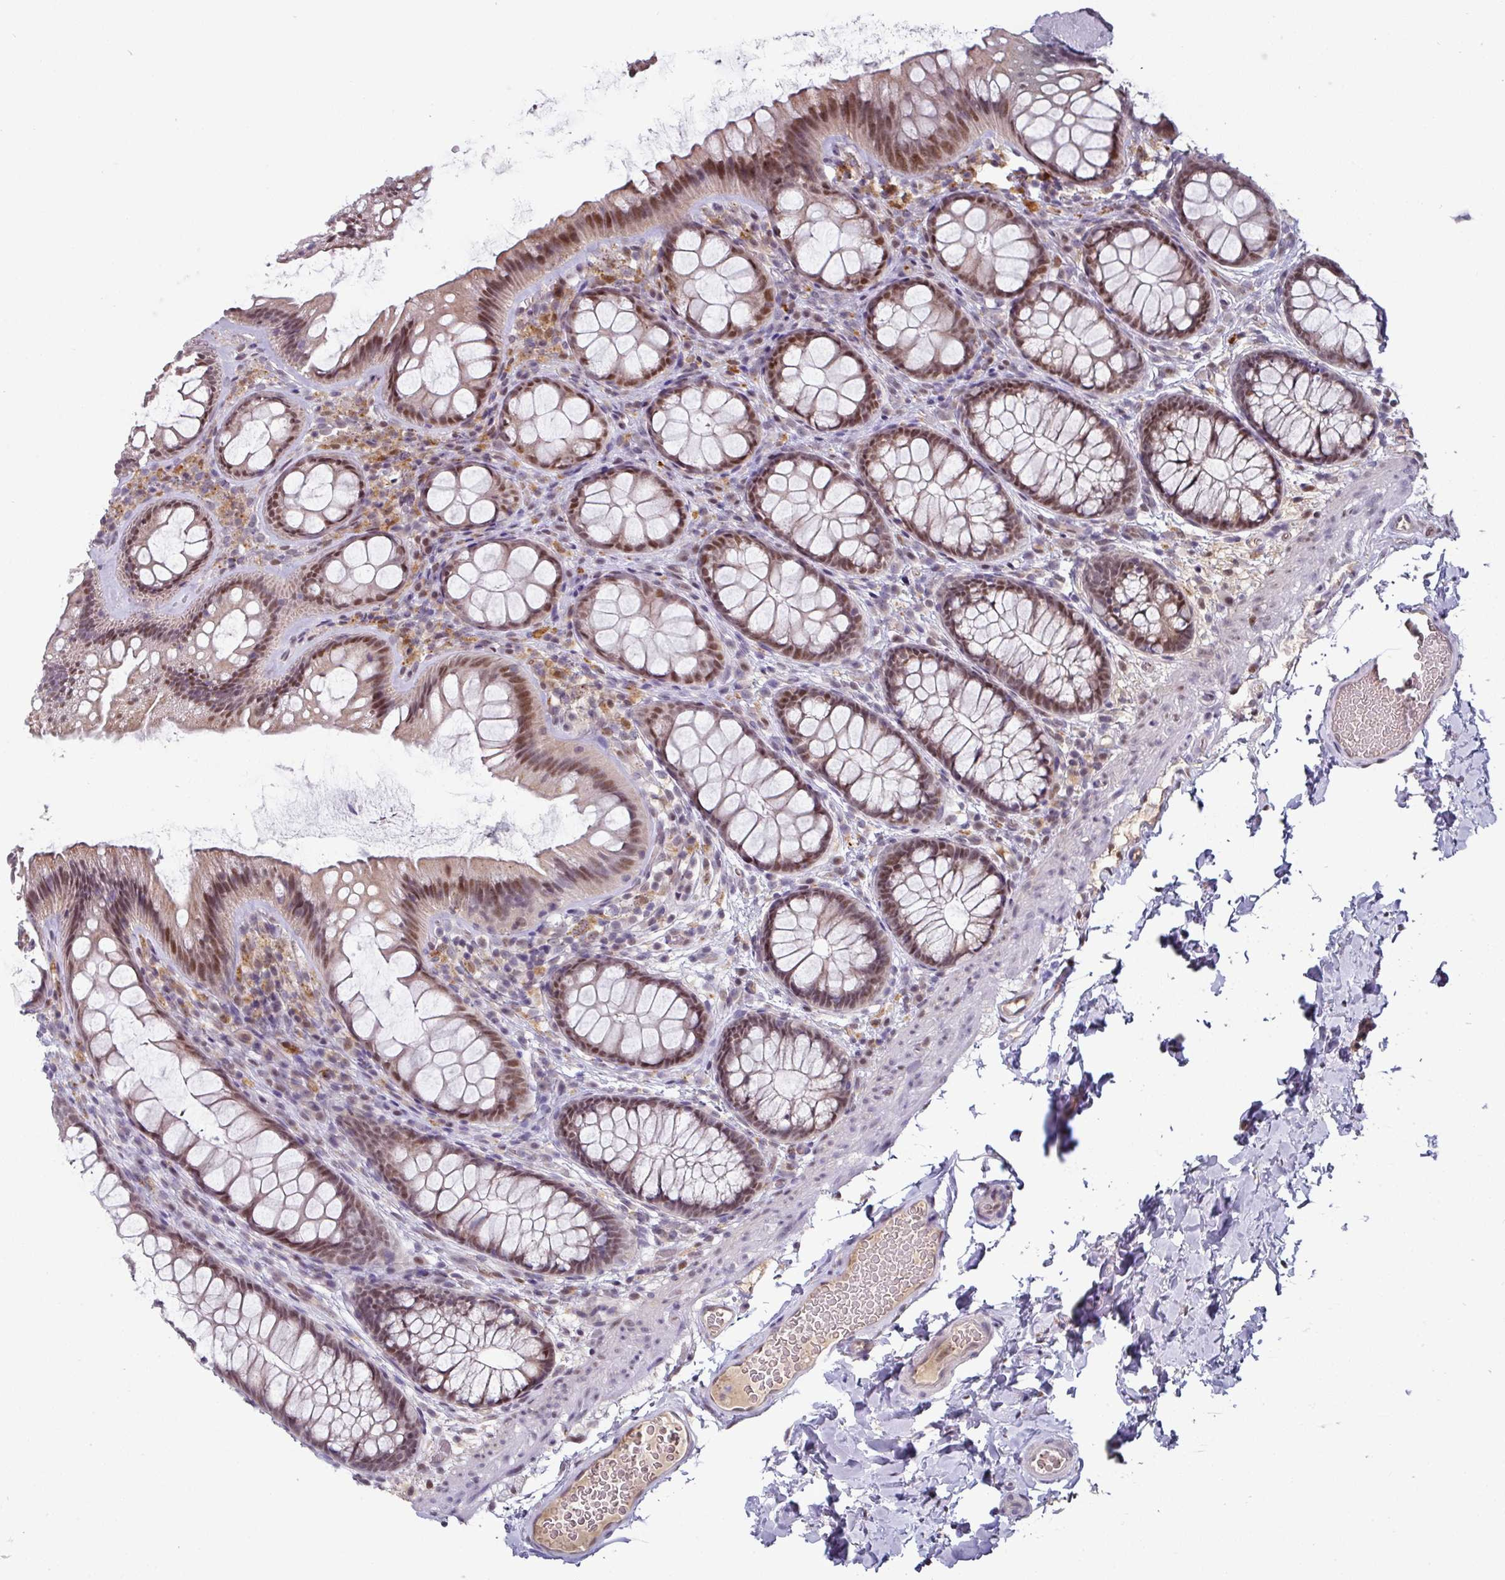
{"staining": {"intensity": "negative", "quantity": "none", "location": "none"}, "tissue": "colon", "cell_type": "Endothelial cells", "image_type": "normal", "snomed": [{"axis": "morphology", "description": "Normal tissue, NOS"}, {"axis": "topography", "description": "Colon"}], "caption": "Immunohistochemistry photomicrograph of benign colon: human colon stained with DAB (3,3'-diaminobenzidine) displays no significant protein expression in endothelial cells.", "gene": "SWSAP1", "patient": {"sex": "male", "age": 46}}